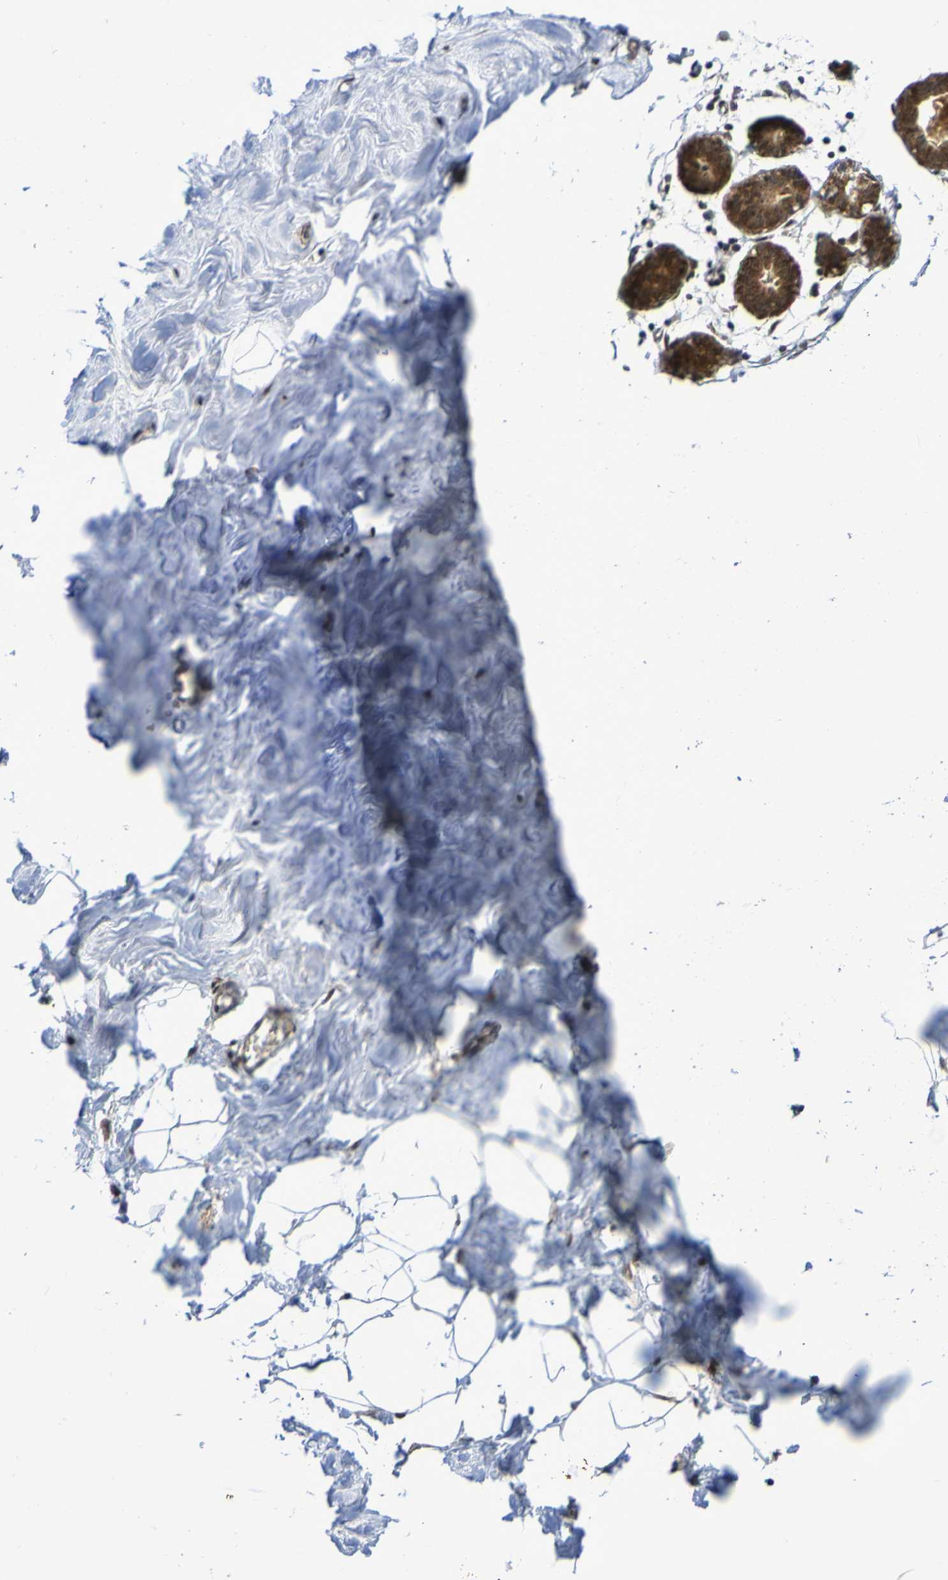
{"staining": {"intensity": "negative", "quantity": "none", "location": "none"}, "tissue": "breast", "cell_type": "Adipocytes", "image_type": "normal", "snomed": [{"axis": "morphology", "description": "Normal tissue, NOS"}, {"axis": "topography", "description": "Breast"}], "caption": "Immunohistochemical staining of benign human breast shows no significant positivity in adipocytes. (DAB (3,3'-diaminobenzidine) immunohistochemistry with hematoxylin counter stain).", "gene": "ITLN1", "patient": {"sex": "female", "age": 27}}